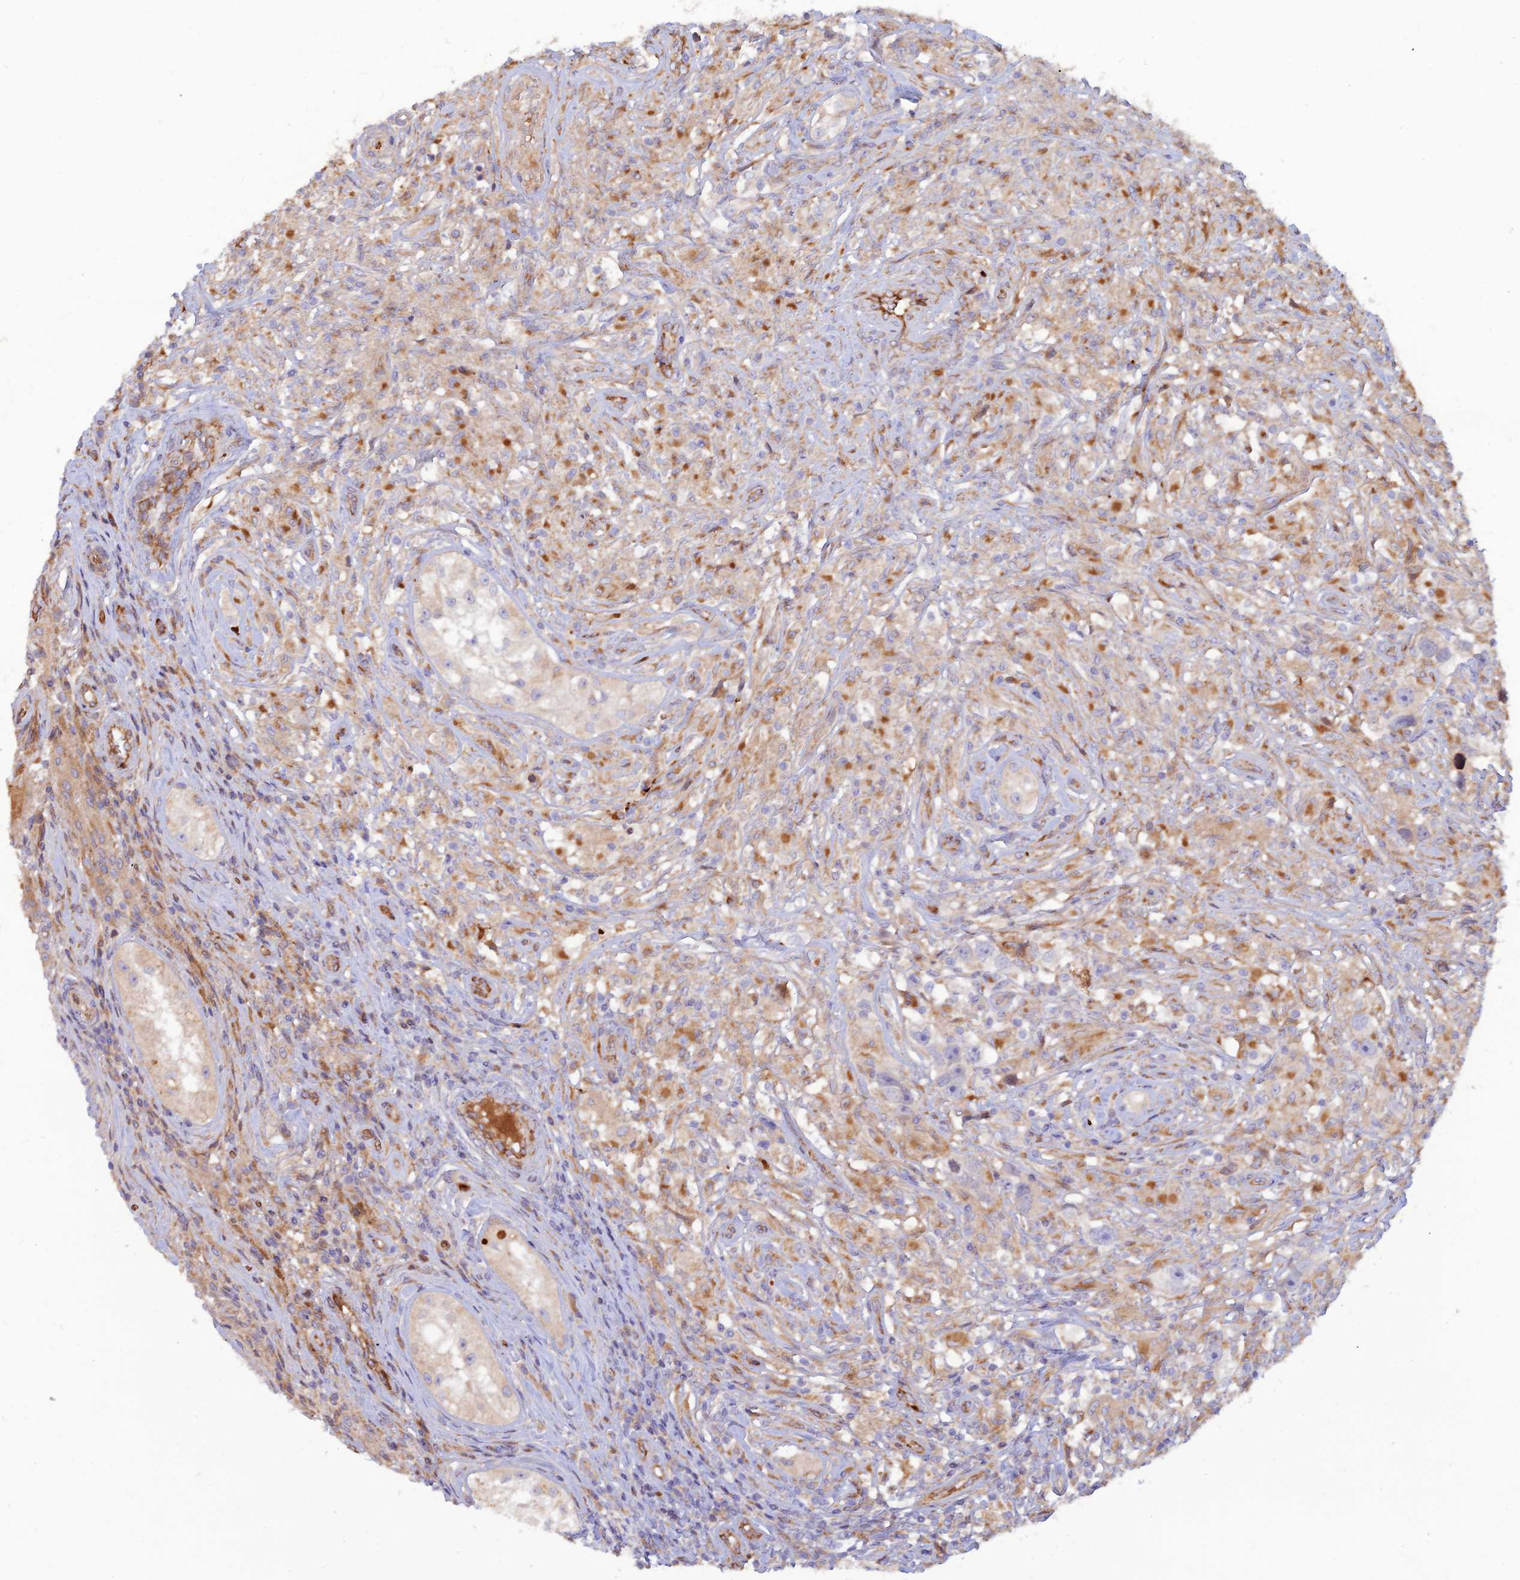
{"staining": {"intensity": "negative", "quantity": "none", "location": "none"}, "tissue": "testis cancer", "cell_type": "Tumor cells", "image_type": "cancer", "snomed": [{"axis": "morphology", "description": "Seminoma, NOS"}, {"axis": "topography", "description": "Testis"}], "caption": "IHC of testis cancer exhibits no staining in tumor cells. Nuclei are stained in blue.", "gene": "GMCL1", "patient": {"sex": "male", "age": 49}}